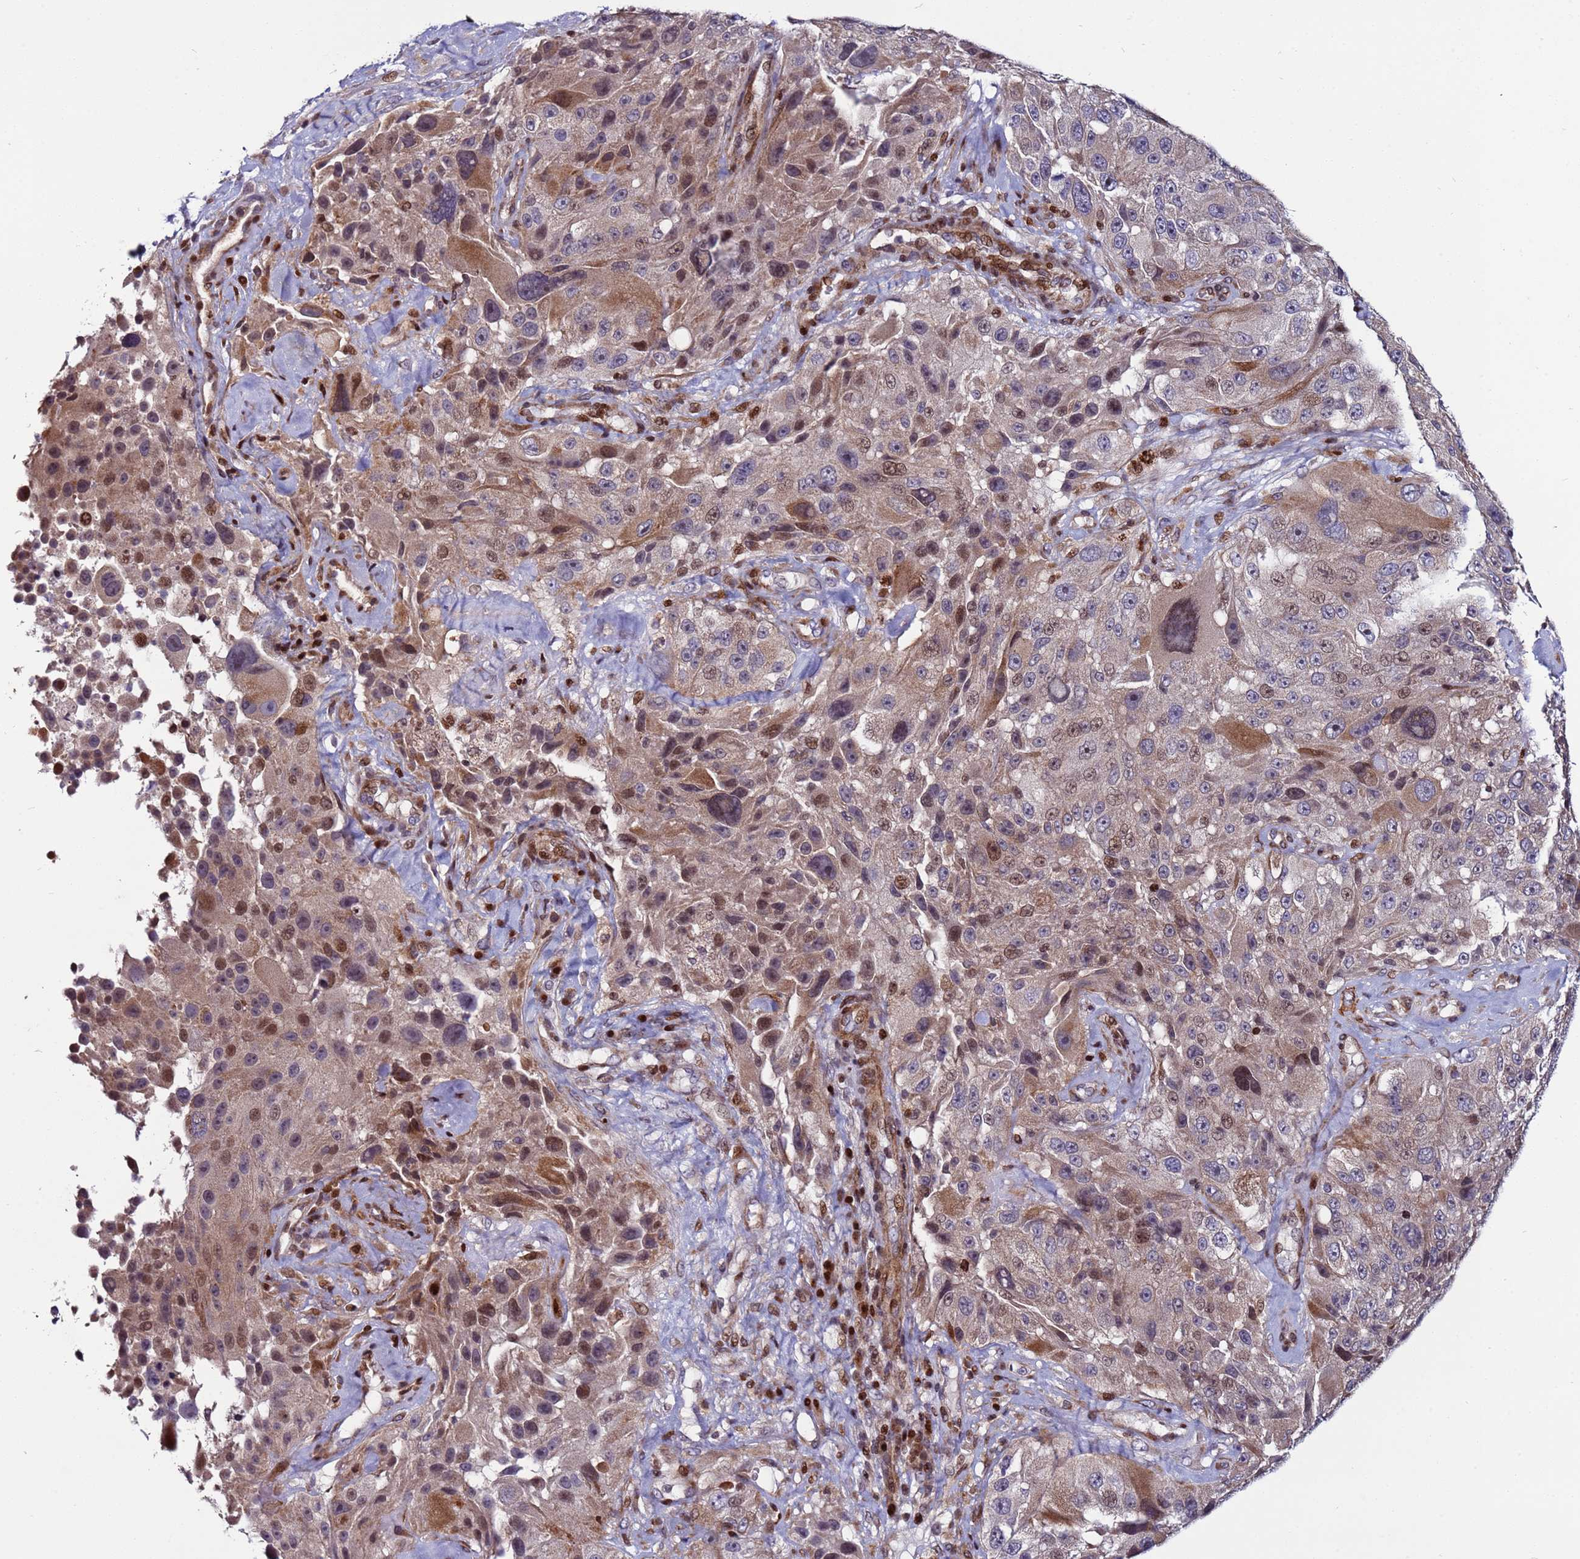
{"staining": {"intensity": "moderate", "quantity": ">75%", "location": "cytoplasmic/membranous,nuclear"}, "tissue": "melanoma", "cell_type": "Tumor cells", "image_type": "cancer", "snomed": [{"axis": "morphology", "description": "Malignant melanoma, Metastatic site"}, {"axis": "topography", "description": "Lymph node"}], "caption": "High-power microscopy captured an IHC image of melanoma, revealing moderate cytoplasmic/membranous and nuclear expression in about >75% of tumor cells.", "gene": "WBP11", "patient": {"sex": "male", "age": 62}}